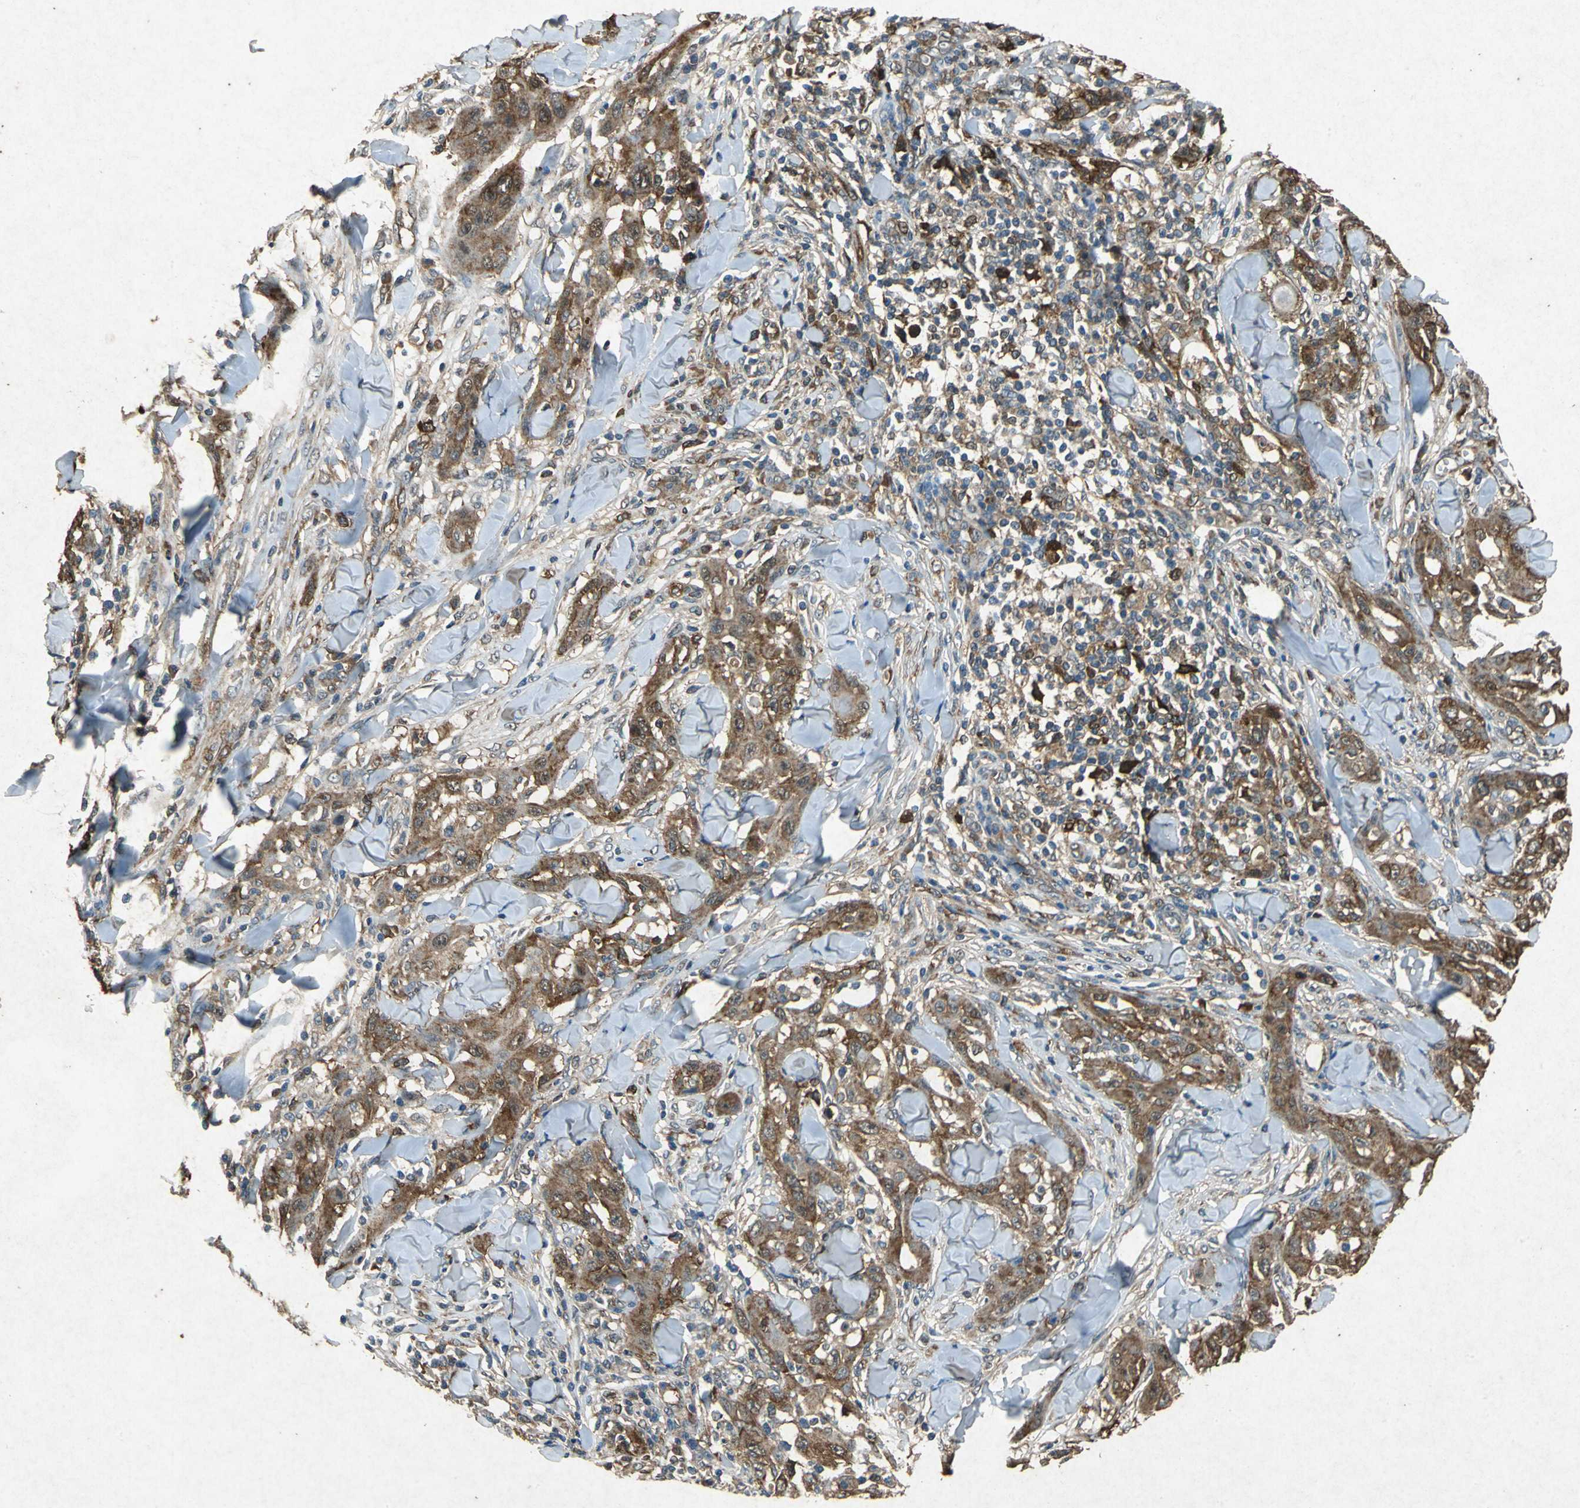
{"staining": {"intensity": "moderate", "quantity": ">75%", "location": "cytoplasmic/membranous"}, "tissue": "skin cancer", "cell_type": "Tumor cells", "image_type": "cancer", "snomed": [{"axis": "morphology", "description": "Squamous cell carcinoma, NOS"}, {"axis": "topography", "description": "Skin"}], "caption": "Immunohistochemical staining of human squamous cell carcinoma (skin) exhibits moderate cytoplasmic/membranous protein staining in about >75% of tumor cells.", "gene": "HSP90AB1", "patient": {"sex": "male", "age": 24}}